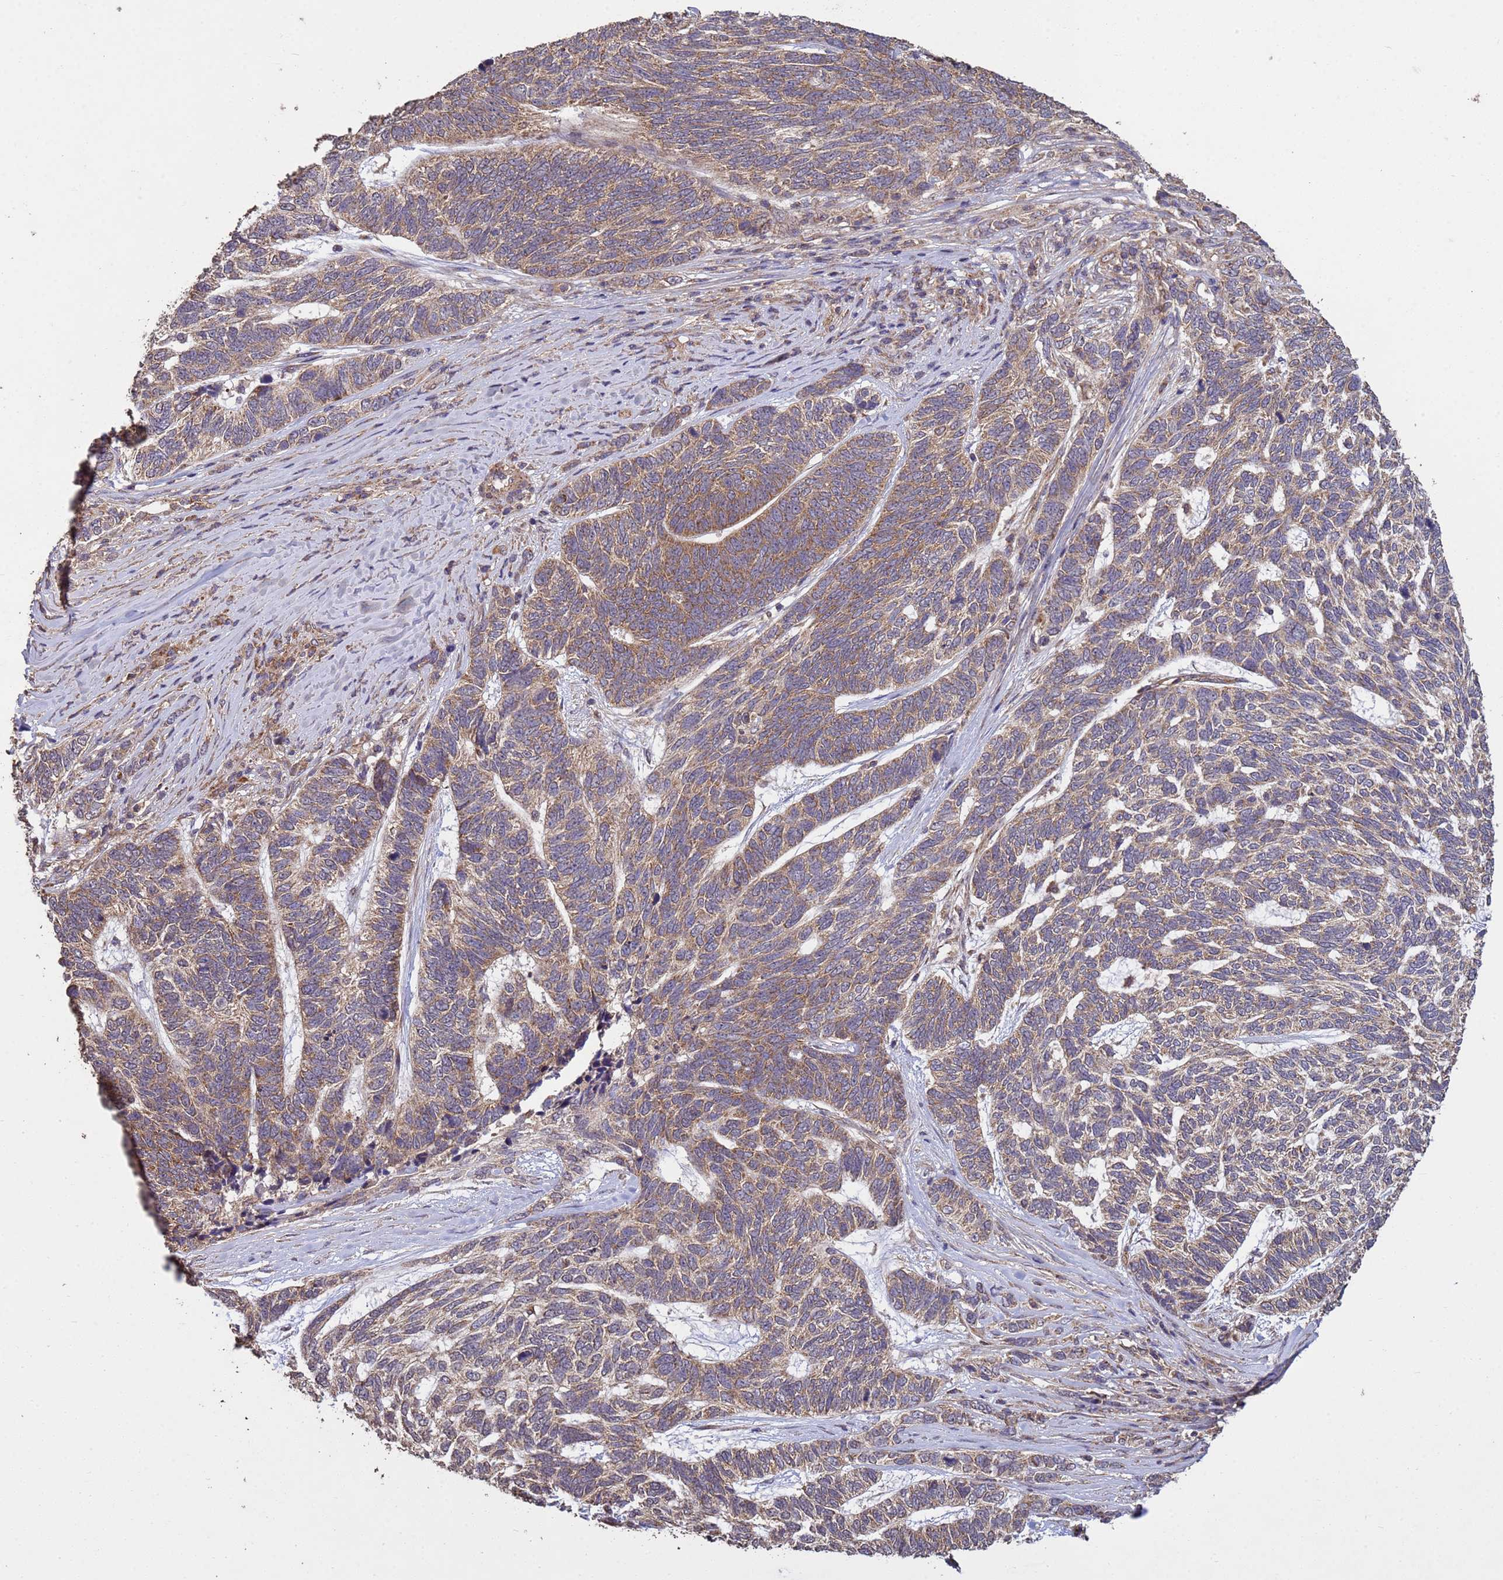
{"staining": {"intensity": "moderate", "quantity": ">75%", "location": "cytoplasmic/membranous"}, "tissue": "skin cancer", "cell_type": "Tumor cells", "image_type": "cancer", "snomed": [{"axis": "morphology", "description": "Basal cell carcinoma"}, {"axis": "topography", "description": "Skin"}], "caption": "Immunohistochemical staining of human basal cell carcinoma (skin) shows moderate cytoplasmic/membranous protein staining in about >75% of tumor cells. The protein is stained brown, and the nuclei are stained in blue (DAB (3,3'-diaminobenzidine) IHC with brightfield microscopy, high magnification).", "gene": "P2RX7", "patient": {"sex": "female", "age": 65}}